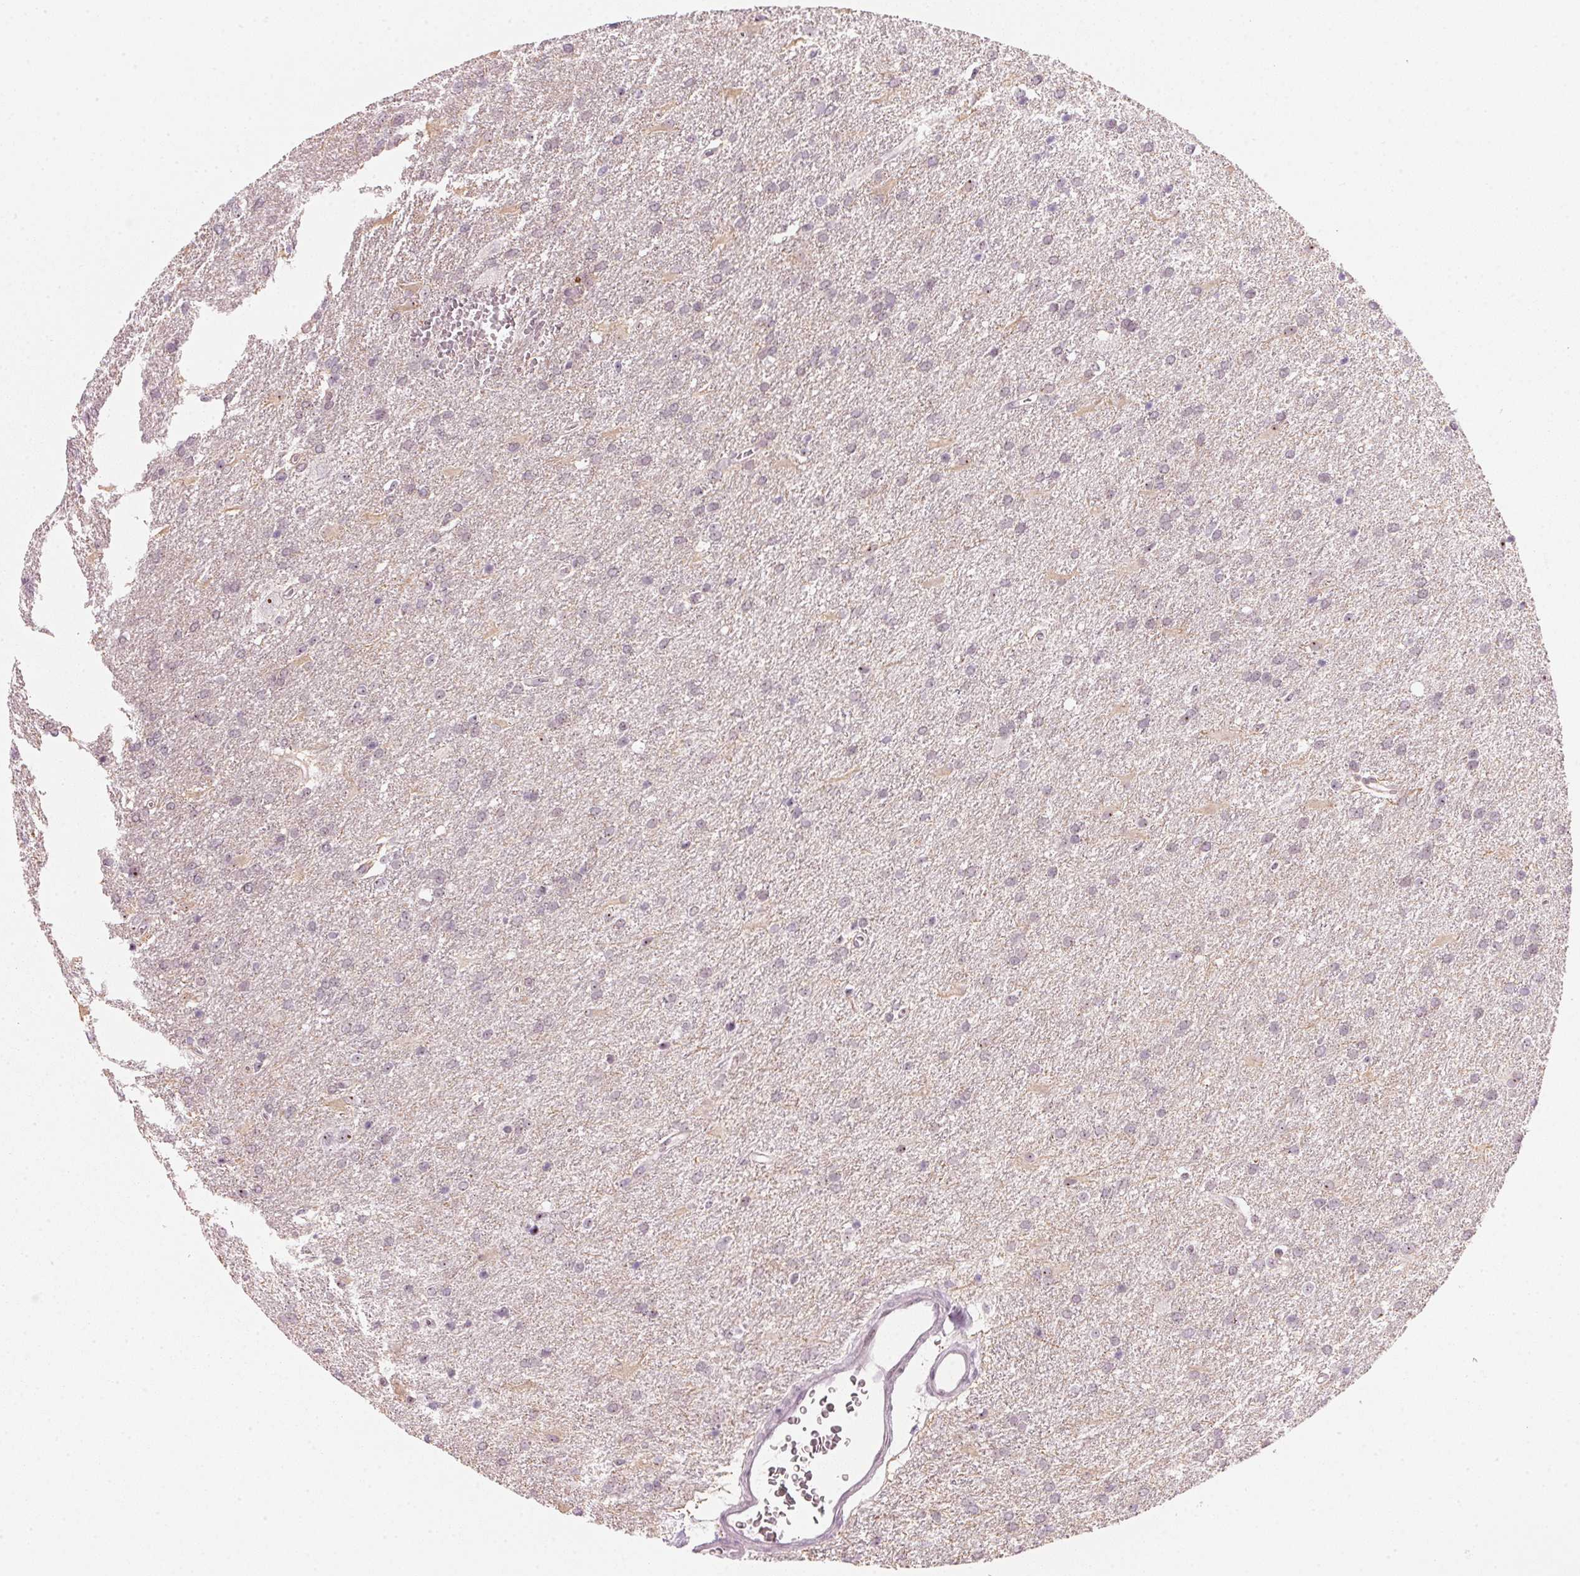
{"staining": {"intensity": "negative", "quantity": "none", "location": "none"}, "tissue": "glioma", "cell_type": "Tumor cells", "image_type": "cancer", "snomed": [{"axis": "morphology", "description": "Glioma, malignant, Low grade"}, {"axis": "topography", "description": "Brain"}], "caption": "Glioma was stained to show a protein in brown. There is no significant staining in tumor cells.", "gene": "DNTTIP2", "patient": {"sex": "male", "age": 66}}